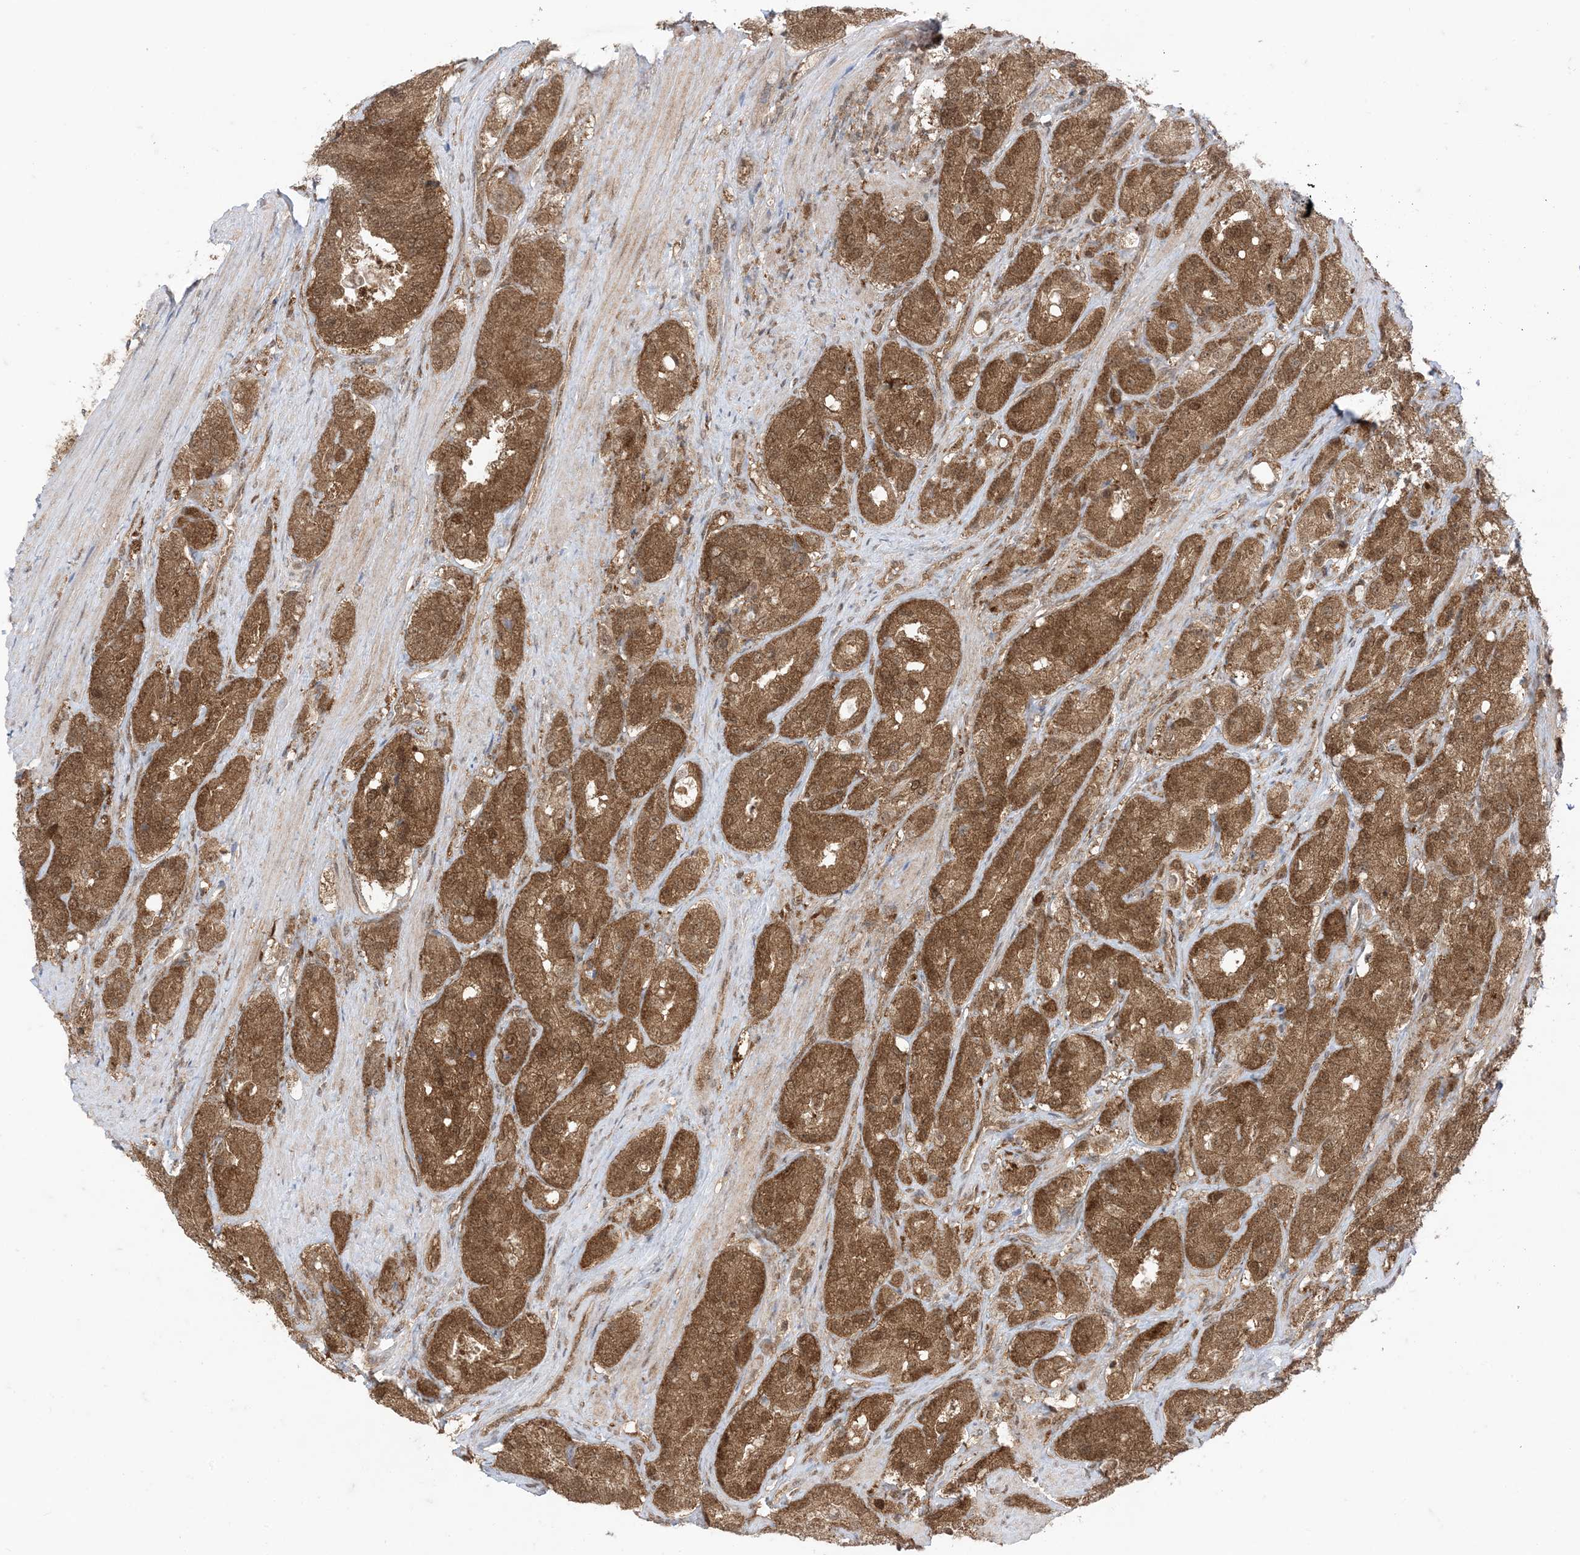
{"staining": {"intensity": "strong", "quantity": ">75%", "location": "cytoplasmic/membranous"}, "tissue": "prostate cancer", "cell_type": "Tumor cells", "image_type": "cancer", "snomed": [{"axis": "morphology", "description": "Adenocarcinoma, High grade"}, {"axis": "topography", "description": "Prostate"}], "caption": "High-power microscopy captured an immunohistochemistry histopathology image of prostate cancer (high-grade adenocarcinoma), revealing strong cytoplasmic/membranous positivity in about >75% of tumor cells. Nuclei are stained in blue.", "gene": "PTPA", "patient": {"sex": "male", "age": 60}}